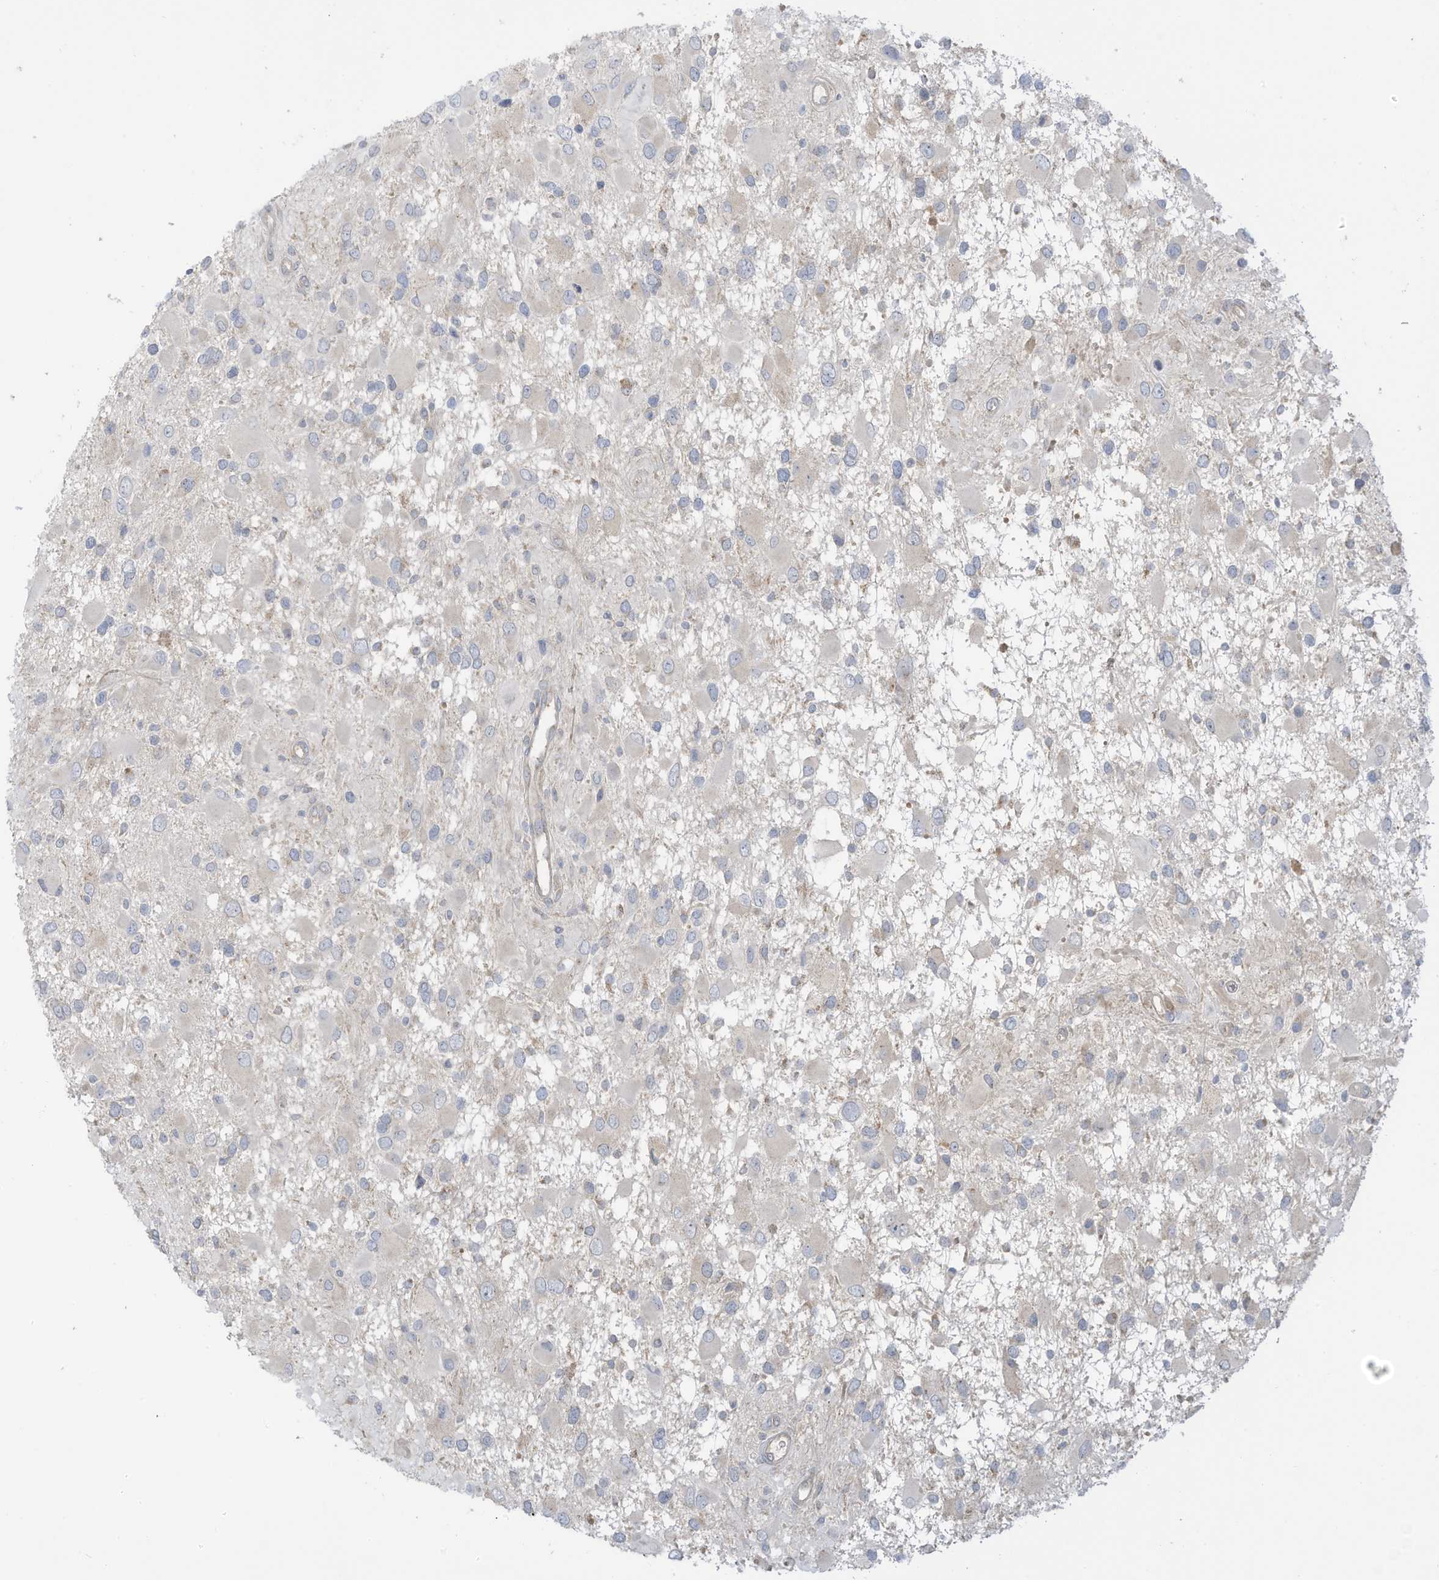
{"staining": {"intensity": "negative", "quantity": "none", "location": "none"}, "tissue": "glioma", "cell_type": "Tumor cells", "image_type": "cancer", "snomed": [{"axis": "morphology", "description": "Glioma, malignant, High grade"}, {"axis": "topography", "description": "Brain"}], "caption": "Immunohistochemistry of human high-grade glioma (malignant) displays no staining in tumor cells. (Immunohistochemistry (ihc), brightfield microscopy, high magnification).", "gene": "LRRN2", "patient": {"sex": "male", "age": 53}}